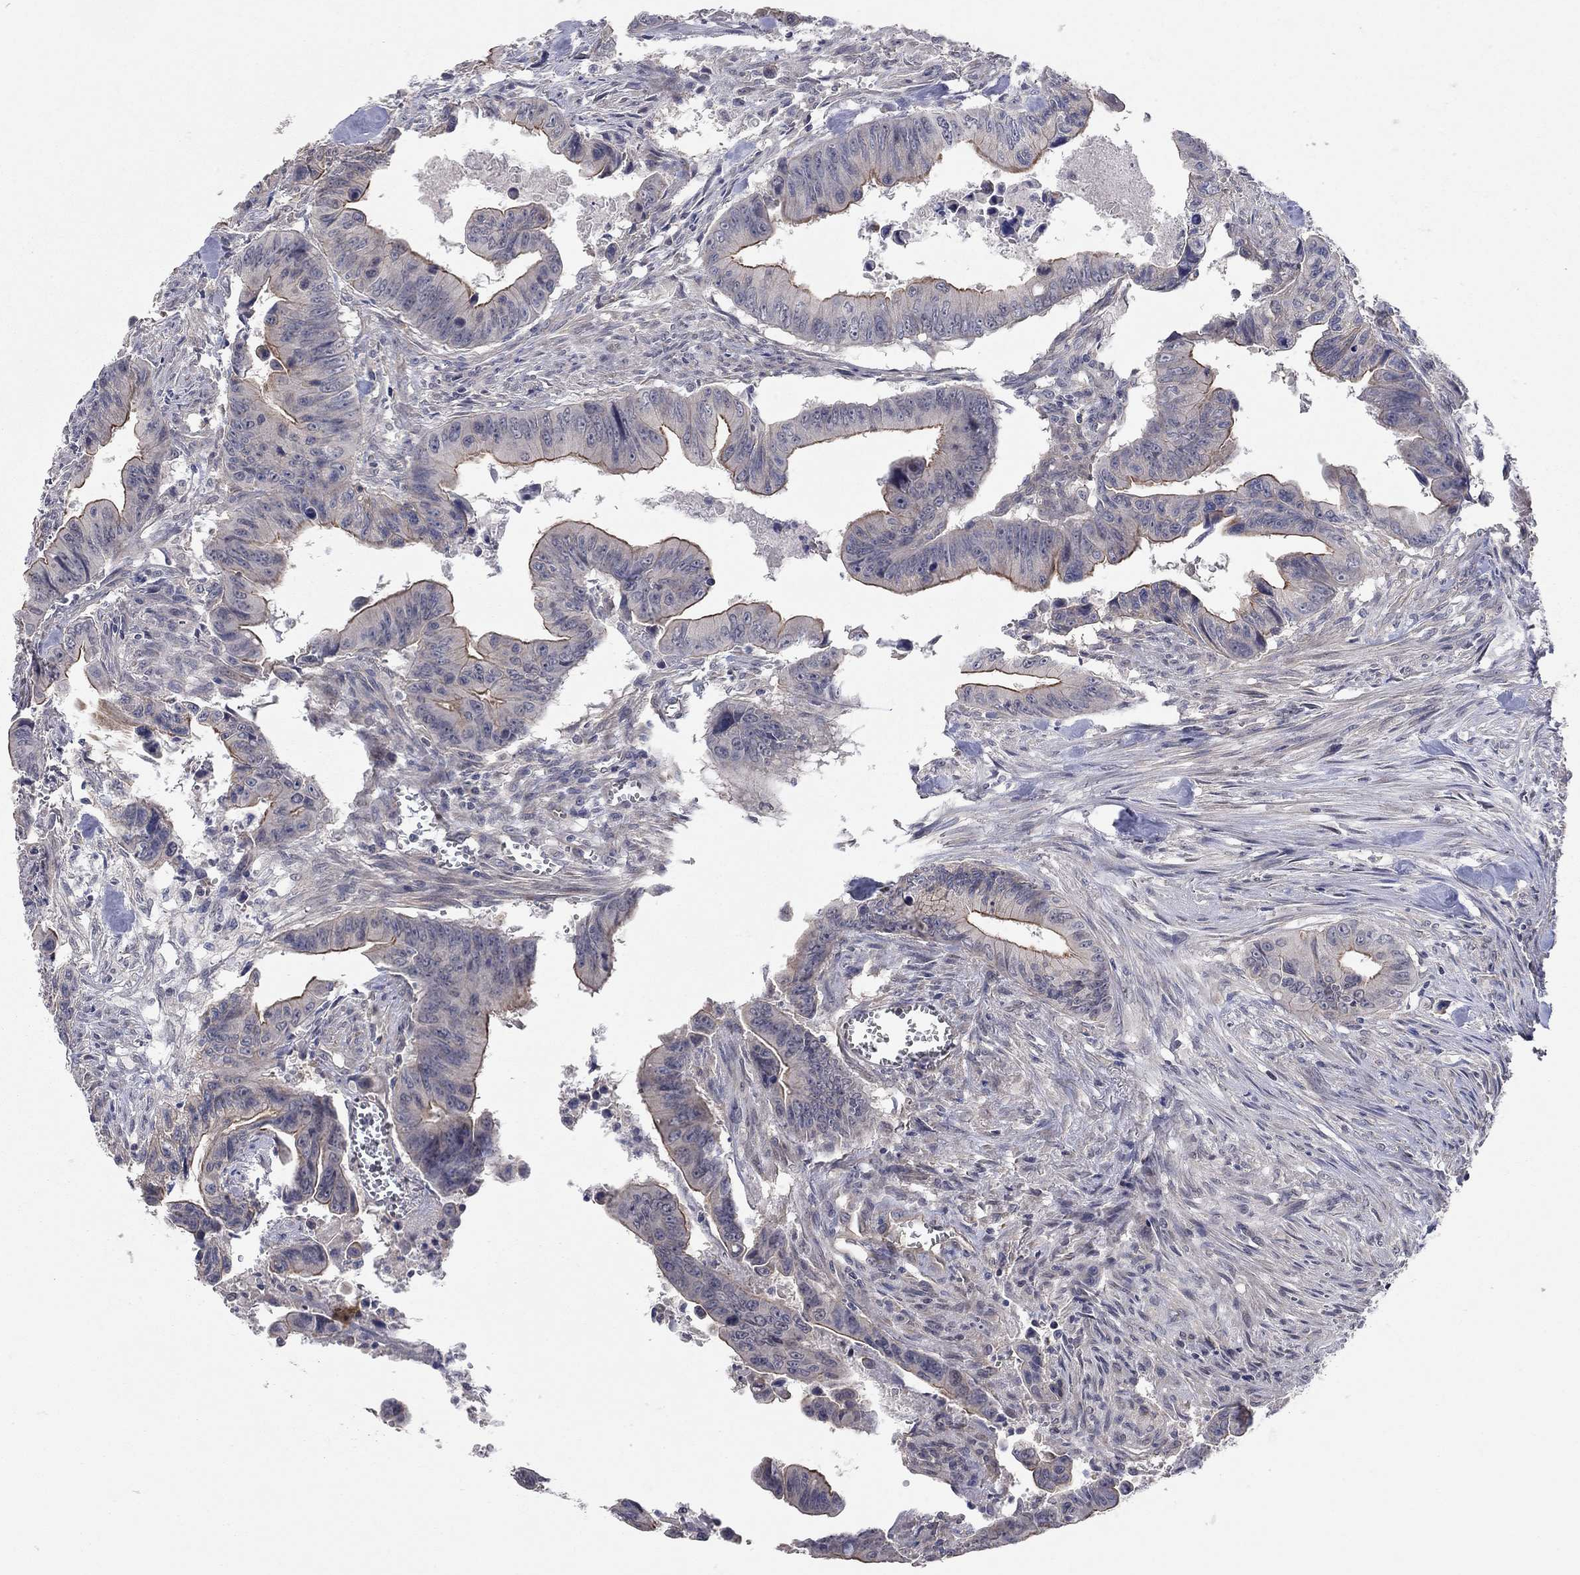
{"staining": {"intensity": "strong", "quantity": "25%-75%", "location": "cytoplasmic/membranous"}, "tissue": "colorectal cancer", "cell_type": "Tumor cells", "image_type": "cancer", "snomed": [{"axis": "morphology", "description": "Adenocarcinoma, NOS"}, {"axis": "topography", "description": "Colon"}], "caption": "A photomicrograph of human colorectal cancer (adenocarcinoma) stained for a protein exhibits strong cytoplasmic/membranous brown staining in tumor cells. Immunohistochemistry stains the protein in brown and the nuclei are stained blue.", "gene": "WASF3", "patient": {"sex": "female", "age": 87}}